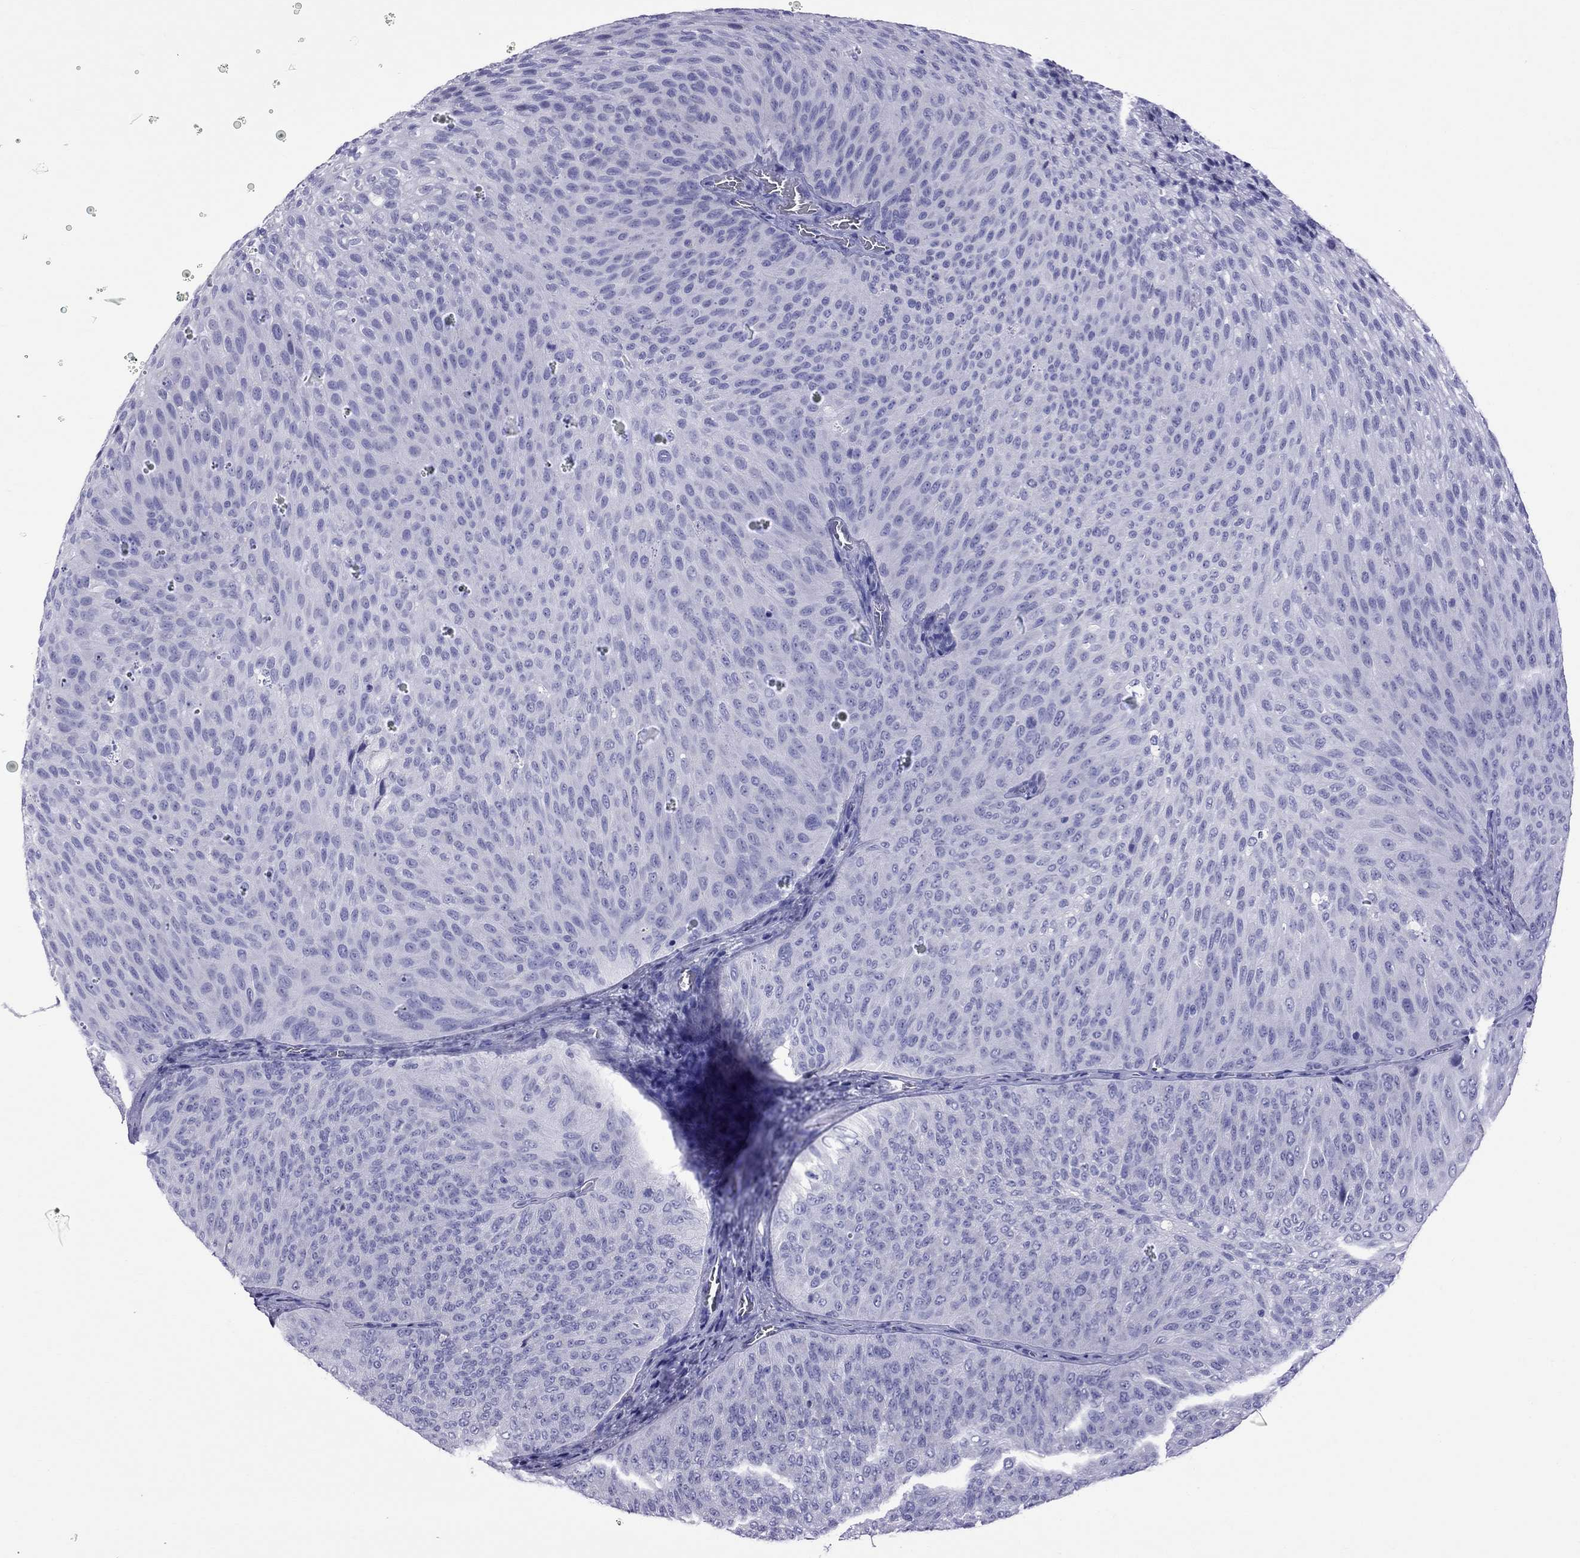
{"staining": {"intensity": "negative", "quantity": "none", "location": "none"}, "tissue": "urothelial cancer", "cell_type": "Tumor cells", "image_type": "cancer", "snomed": [{"axis": "morphology", "description": "Urothelial carcinoma, Low grade"}, {"axis": "topography", "description": "Urinary bladder"}], "caption": "Immunohistochemistry (IHC) of urothelial carcinoma (low-grade) shows no staining in tumor cells.", "gene": "TTLL13", "patient": {"sex": "male", "age": 78}}